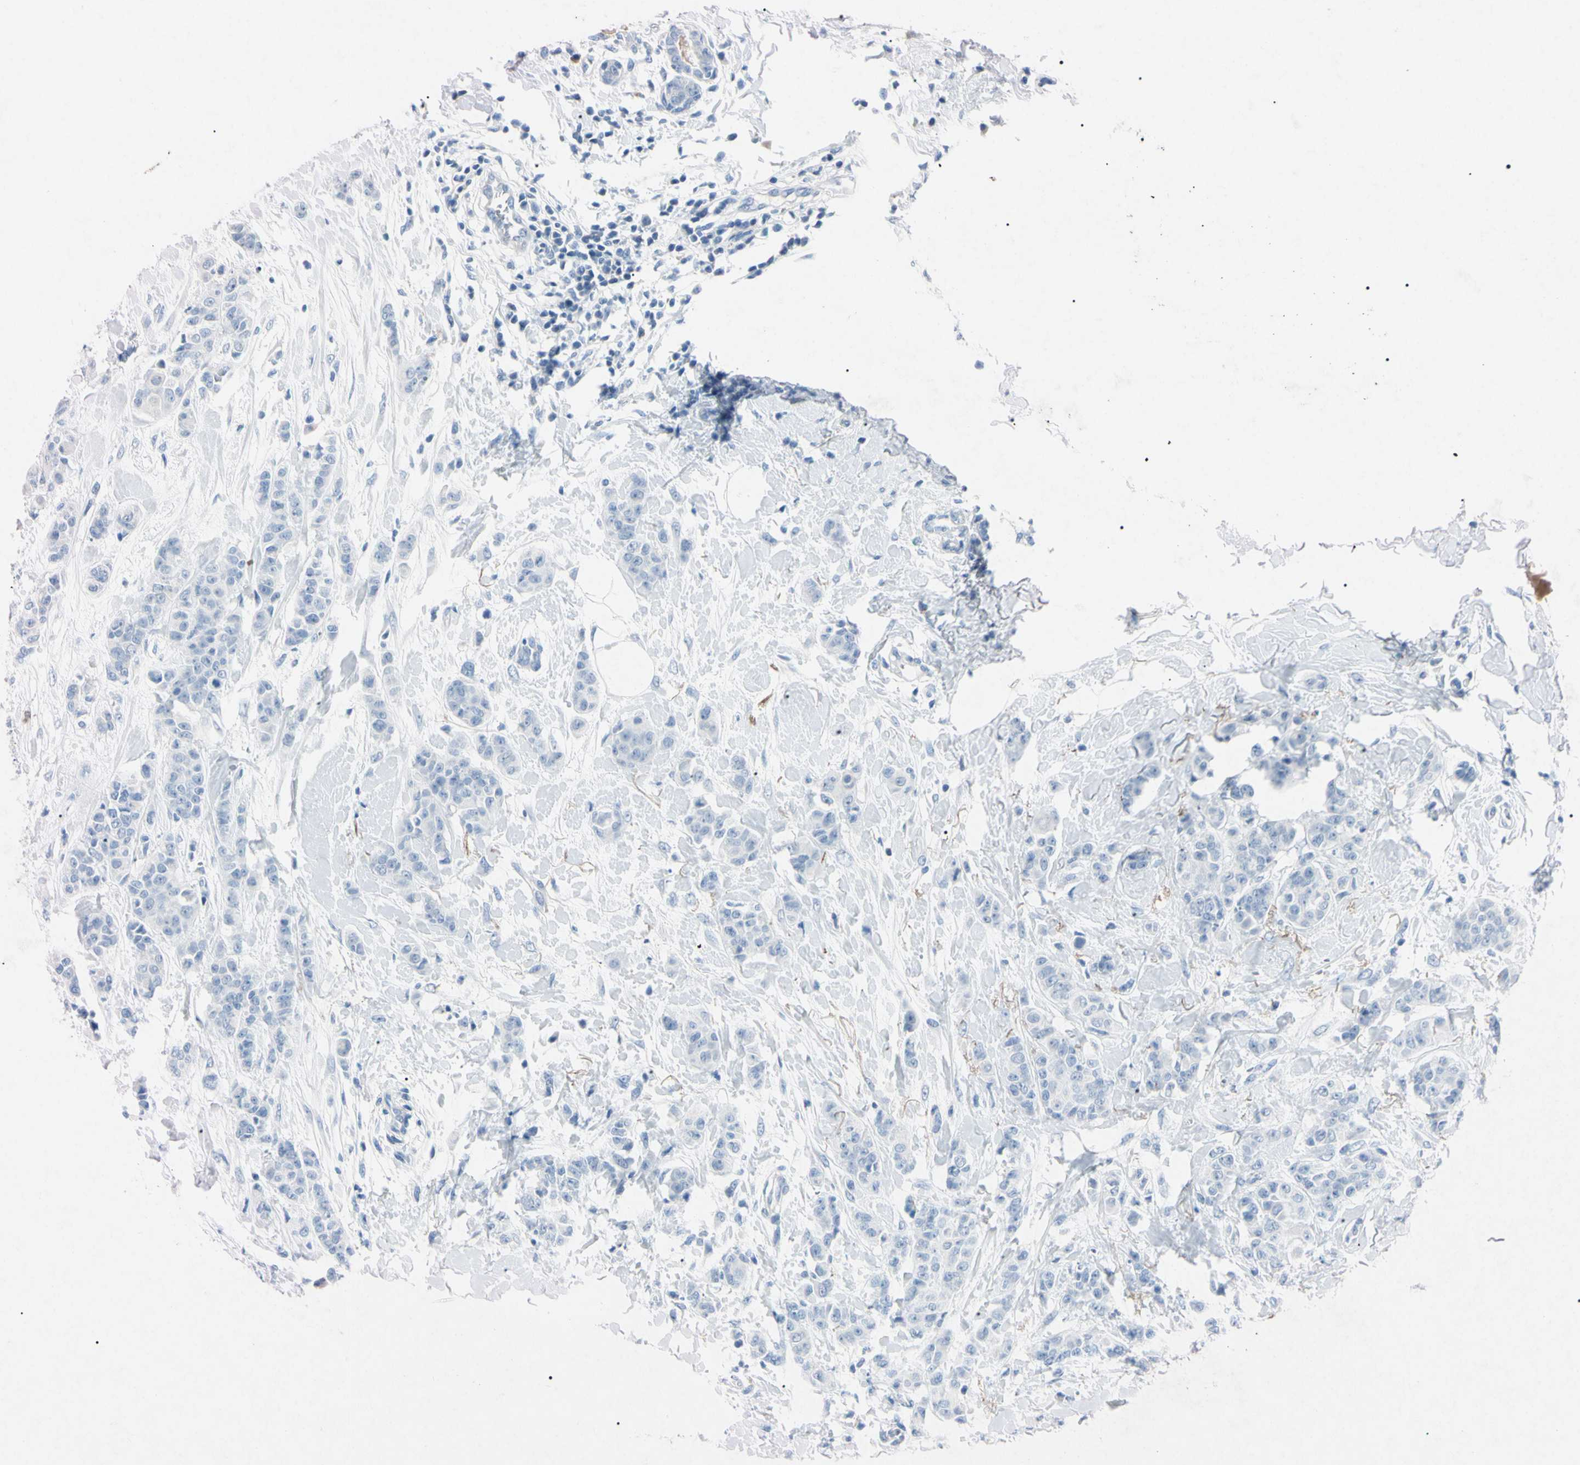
{"staining": {"intensity": "negative", "quantity": "none", "location": "none"}, "tissue": "breast cancer", "cell_type": "Tumor cells", "image_type": "cancer", "snomed": [{"axis": "morphology", "description": "Normal tissue, NOS"}, {"axis": "morphology", "description": "Duct carcinoma"}, {"axis": "topography", "description": "Breast"}], "caption": "DAB immunohistochemical staining of human invasive ductal carcinoma (breast) displays no significant staining in tumor cells.", "gene": "ELN", "patient": {"sex": "female", "age": 40}}